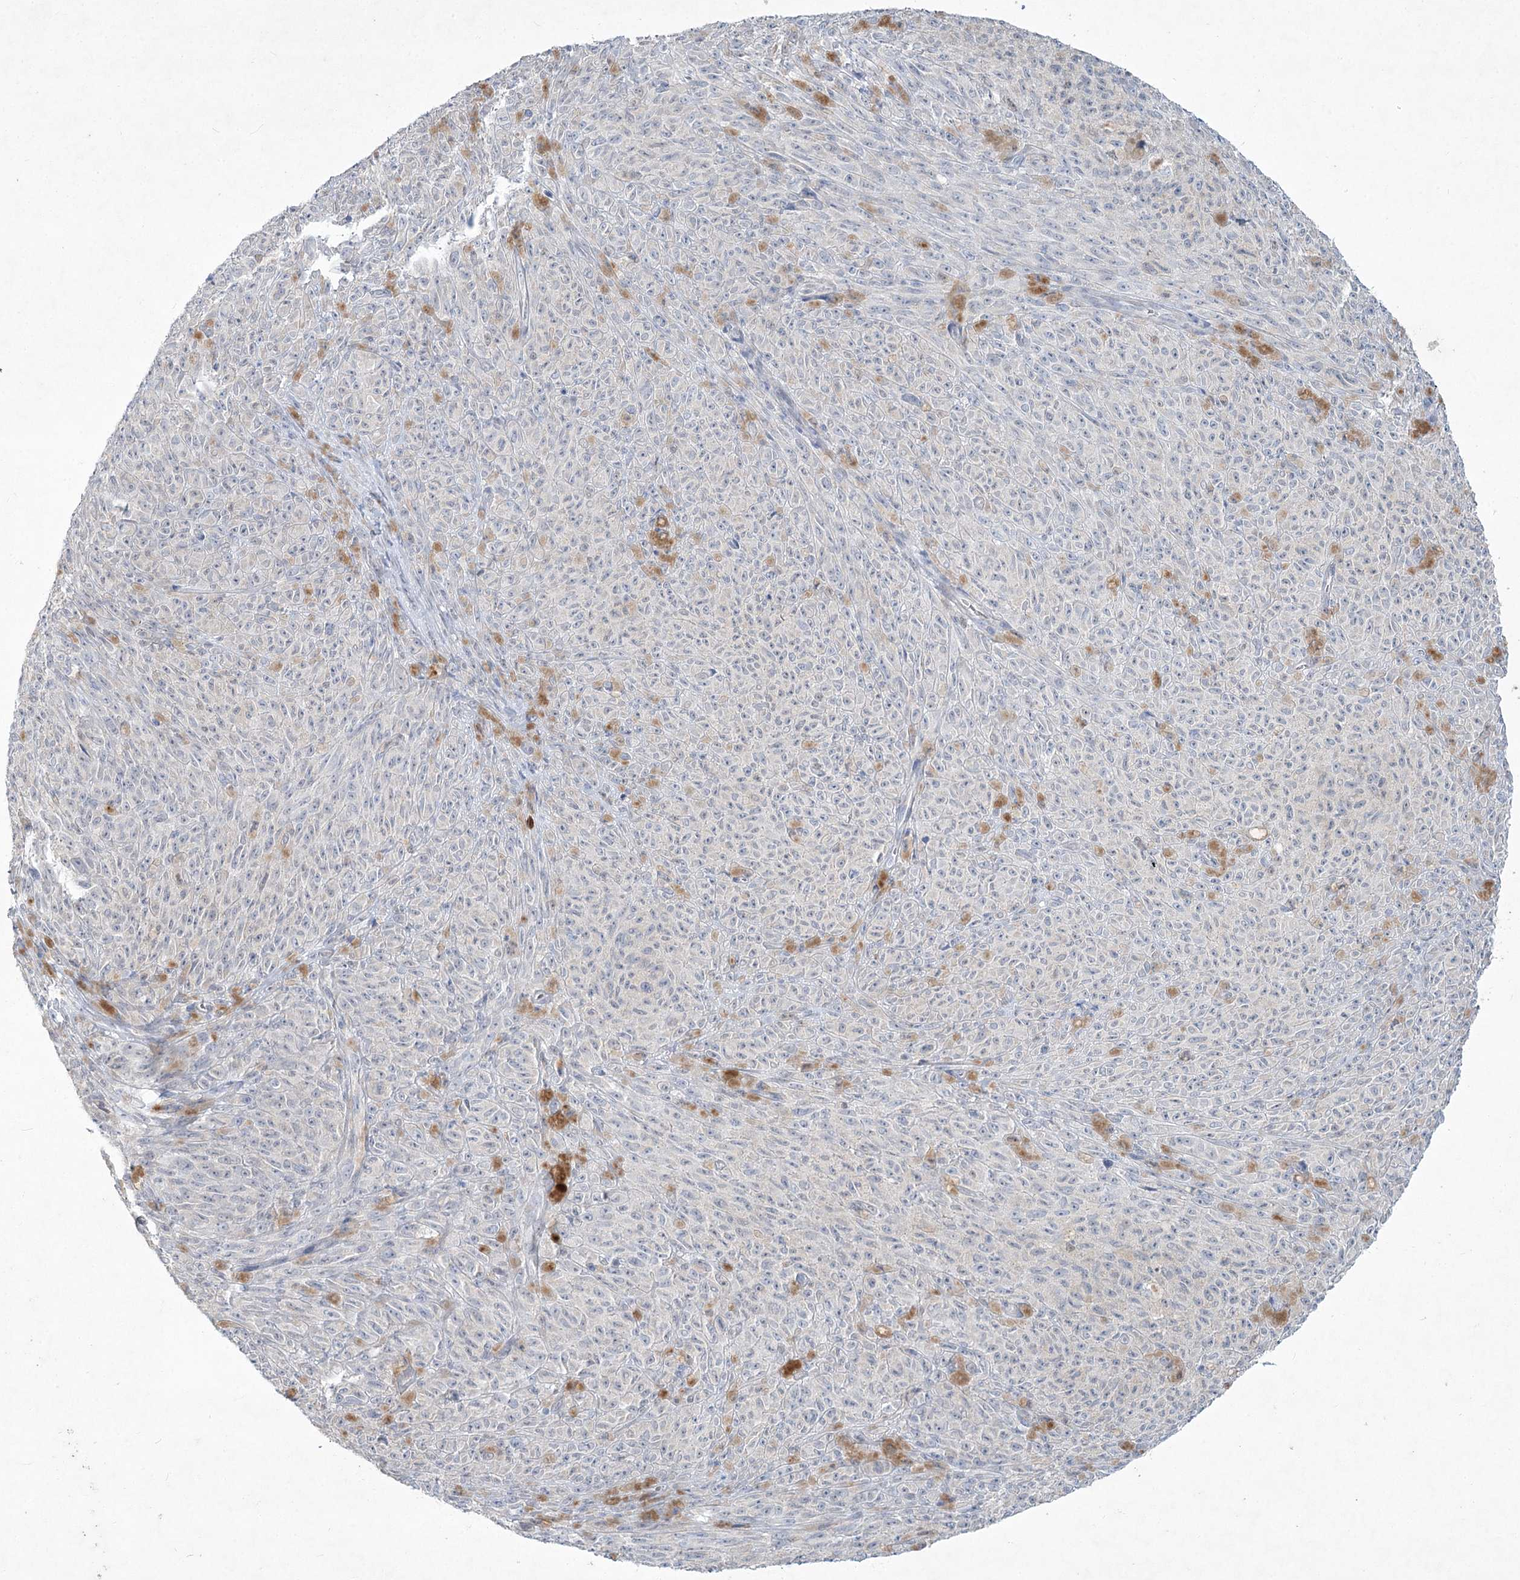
{"staining": {"intensity": "negative", "quantity": "none", "location": "none"}, "tissue": "melanoma", "cell_type": "Tumor cells", "image_type": "cancer", "snomed": [{"axis": "morphology", "description": "Malignant melanoma, NOS"}, {"axis": "topography", "description": "Skin"}], "caption": "Photomicrograph shows no significant protein positivity in tumor cells of melanoma.", "gene": "ABITRAM", "patient": {"sex": "female", "age": 82}}